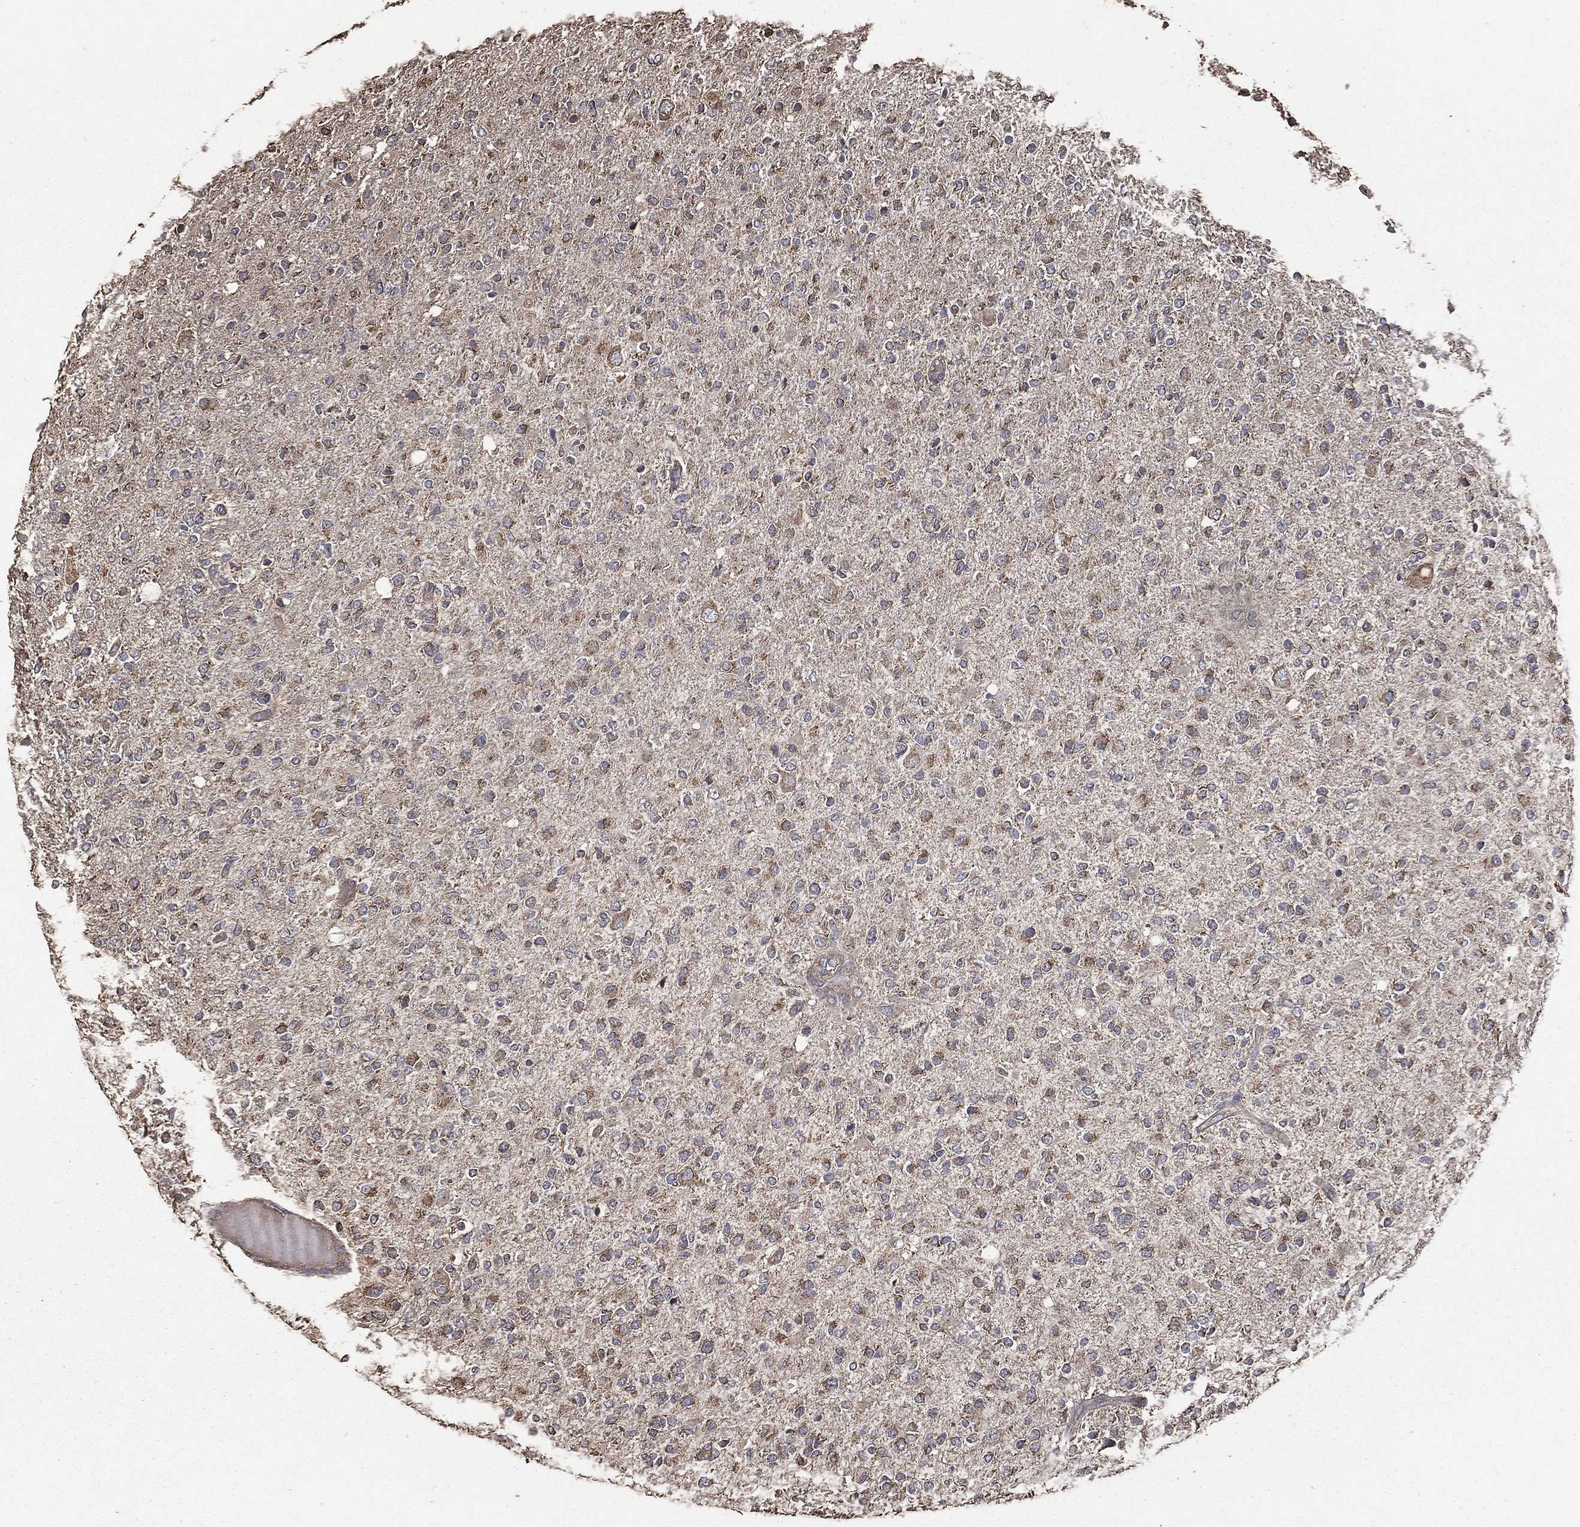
{"staining": {"intensity": "moderate", "quantity": "25%-75%", "location": "cytoplasmic/membranous"}, "tissue": "glioma", "cell_type": "Tumor cells", "image_type": "cancer", "snomed": [{"axis": "morphology", "description": "Glioma, malignant, High grade"}, {"axis": "topography", "description": "Cerebral cortex"}], "caption": "IHC of human glioma exhibits medium levels of moderate cytoplasmic/membranous expression in approximately 25%-75% of tumor cells.", "gene": "METTL27", "patient": {"sex": "male", "age": 70}}